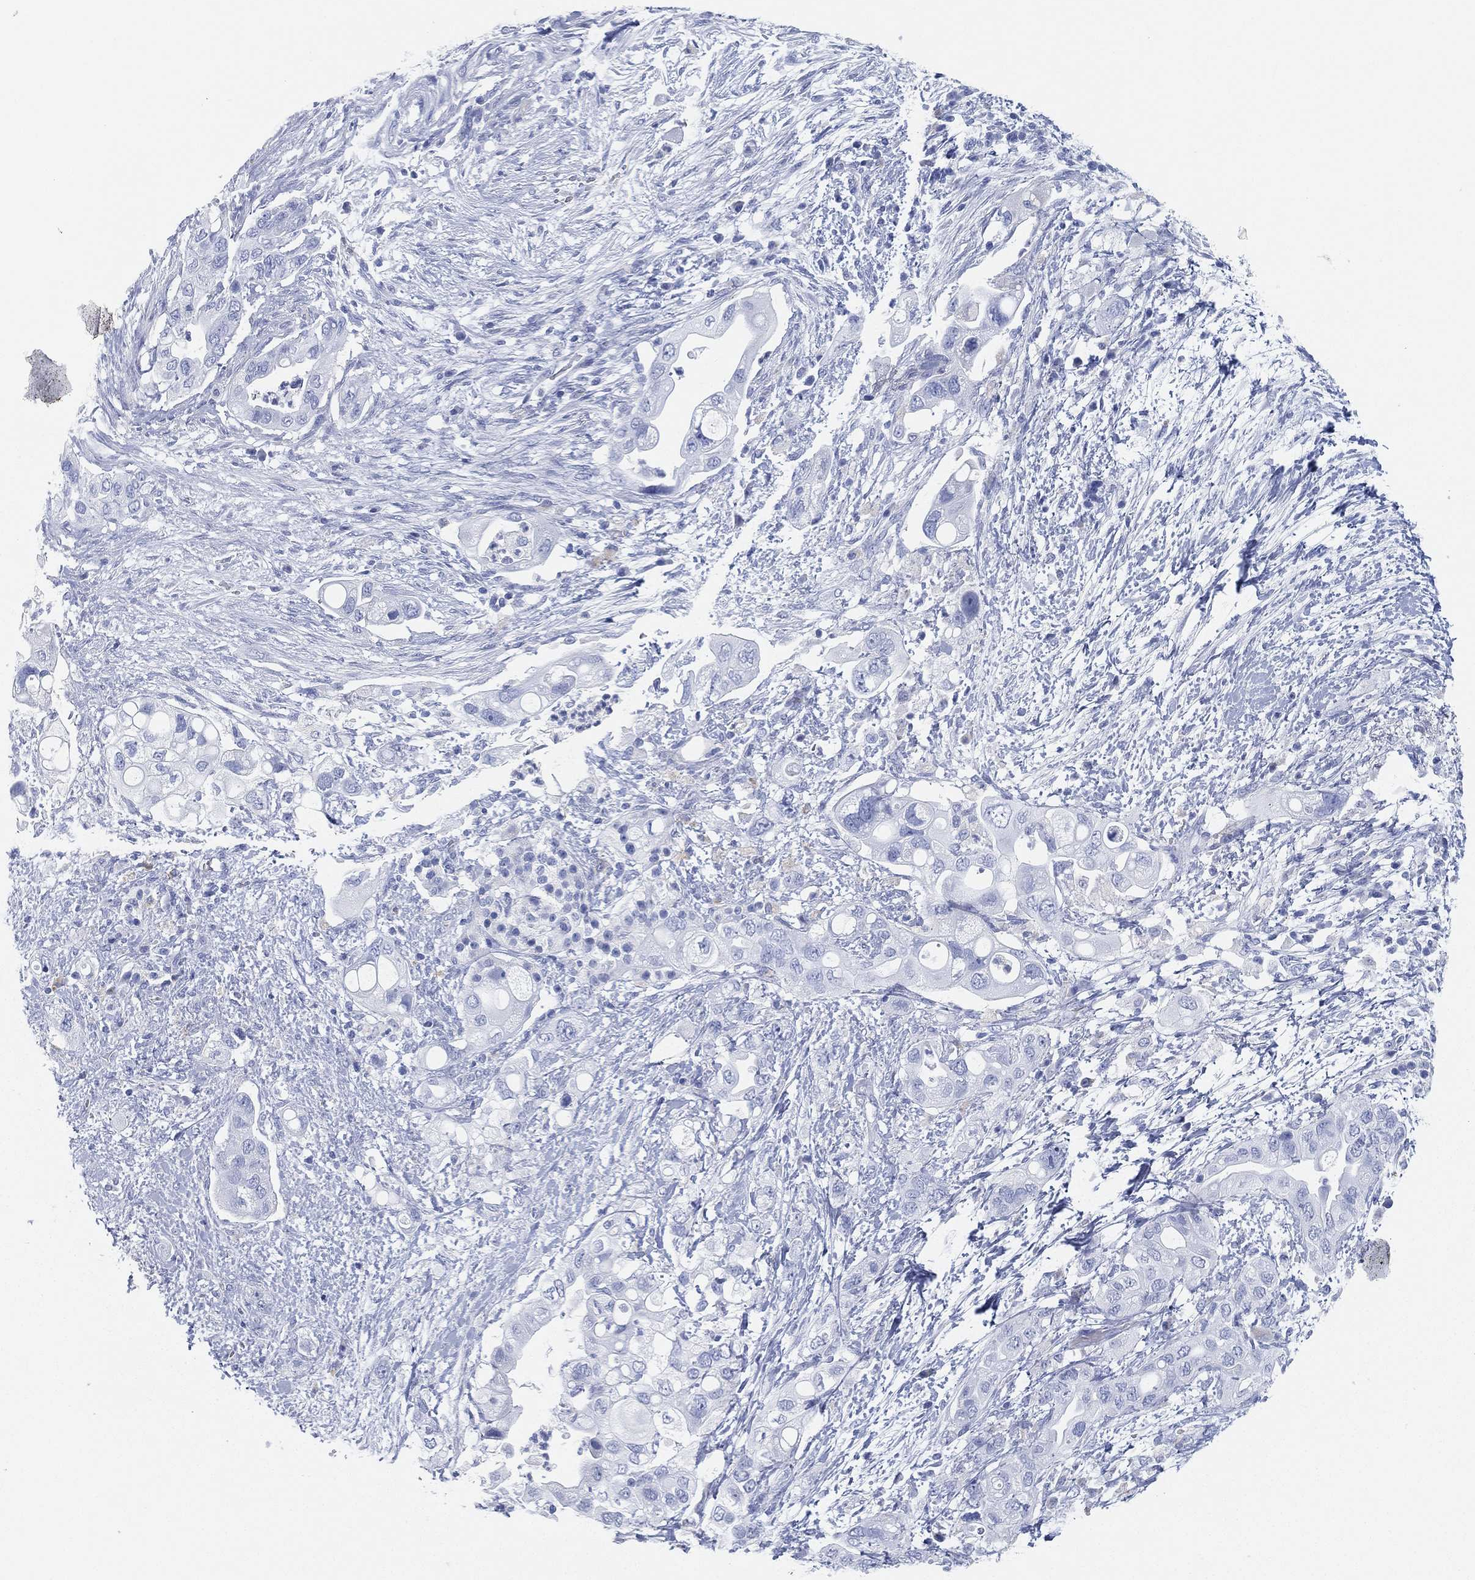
{"staining": {"intensity": "negative", "quantity": "none", "location": "none"}, "tissue": "pancreatic cancer", "cell_type": "Tumor cells", "image_type": "cancer", "snomed": [{"axis": "morphology", "description": "Adenocarcinoma, NOS"}, {"axis": "topography", "description": "Pancreas"}], "caption": "DAB immunohistochemical staining of pancreatic cancer (adenocarcinoma) shows no significant staining in tumor cells. (DAB immunohistochemistry (IHC) visualized using brightfield microscopy, high magnification).", "gene": "GPR61", "patient": {"sex": "female", "age": 72}}